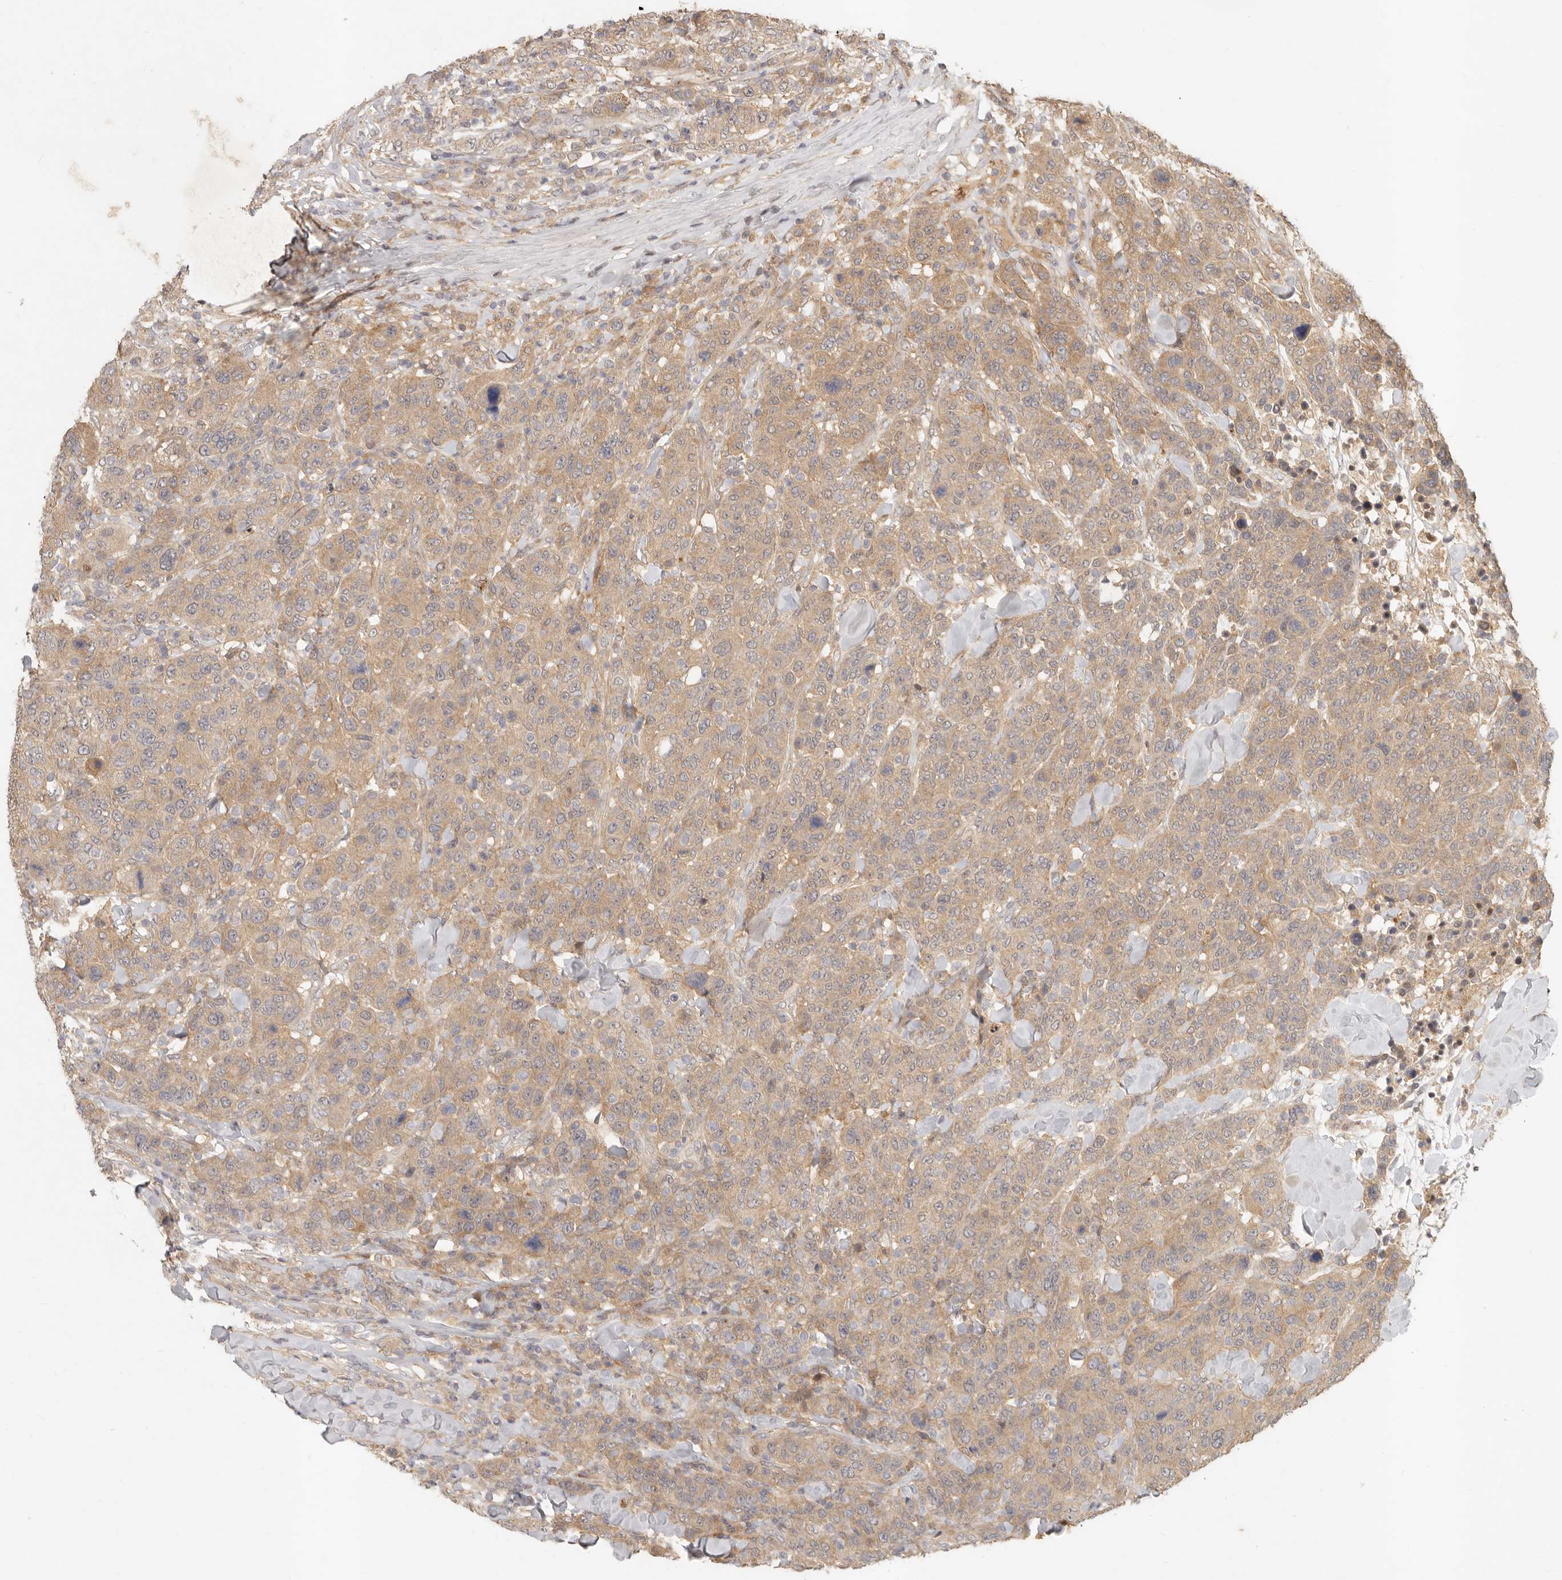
{"staining": {"intensity": "moderate", "quantity": ">75%", "location": "cytoplasmic/membranous"}, "tissue": "breast cancer", "cell_type": "Tumor cells", "image_type": "cancer", "snomed": [{"axis": "morphology", "description": "Duct carcinoma"}, {"axis": "topography", "description": "Breast"}], "caption": "Approximately >75% of tumor cells in human breast infiltrating ductal carcinoma show moderate cytoplasmic/membranous protein staining as visualized by brown immunohistochemical staining.", "gene": "VIPR1", "patient": {"sex": "female", "age": 37}}